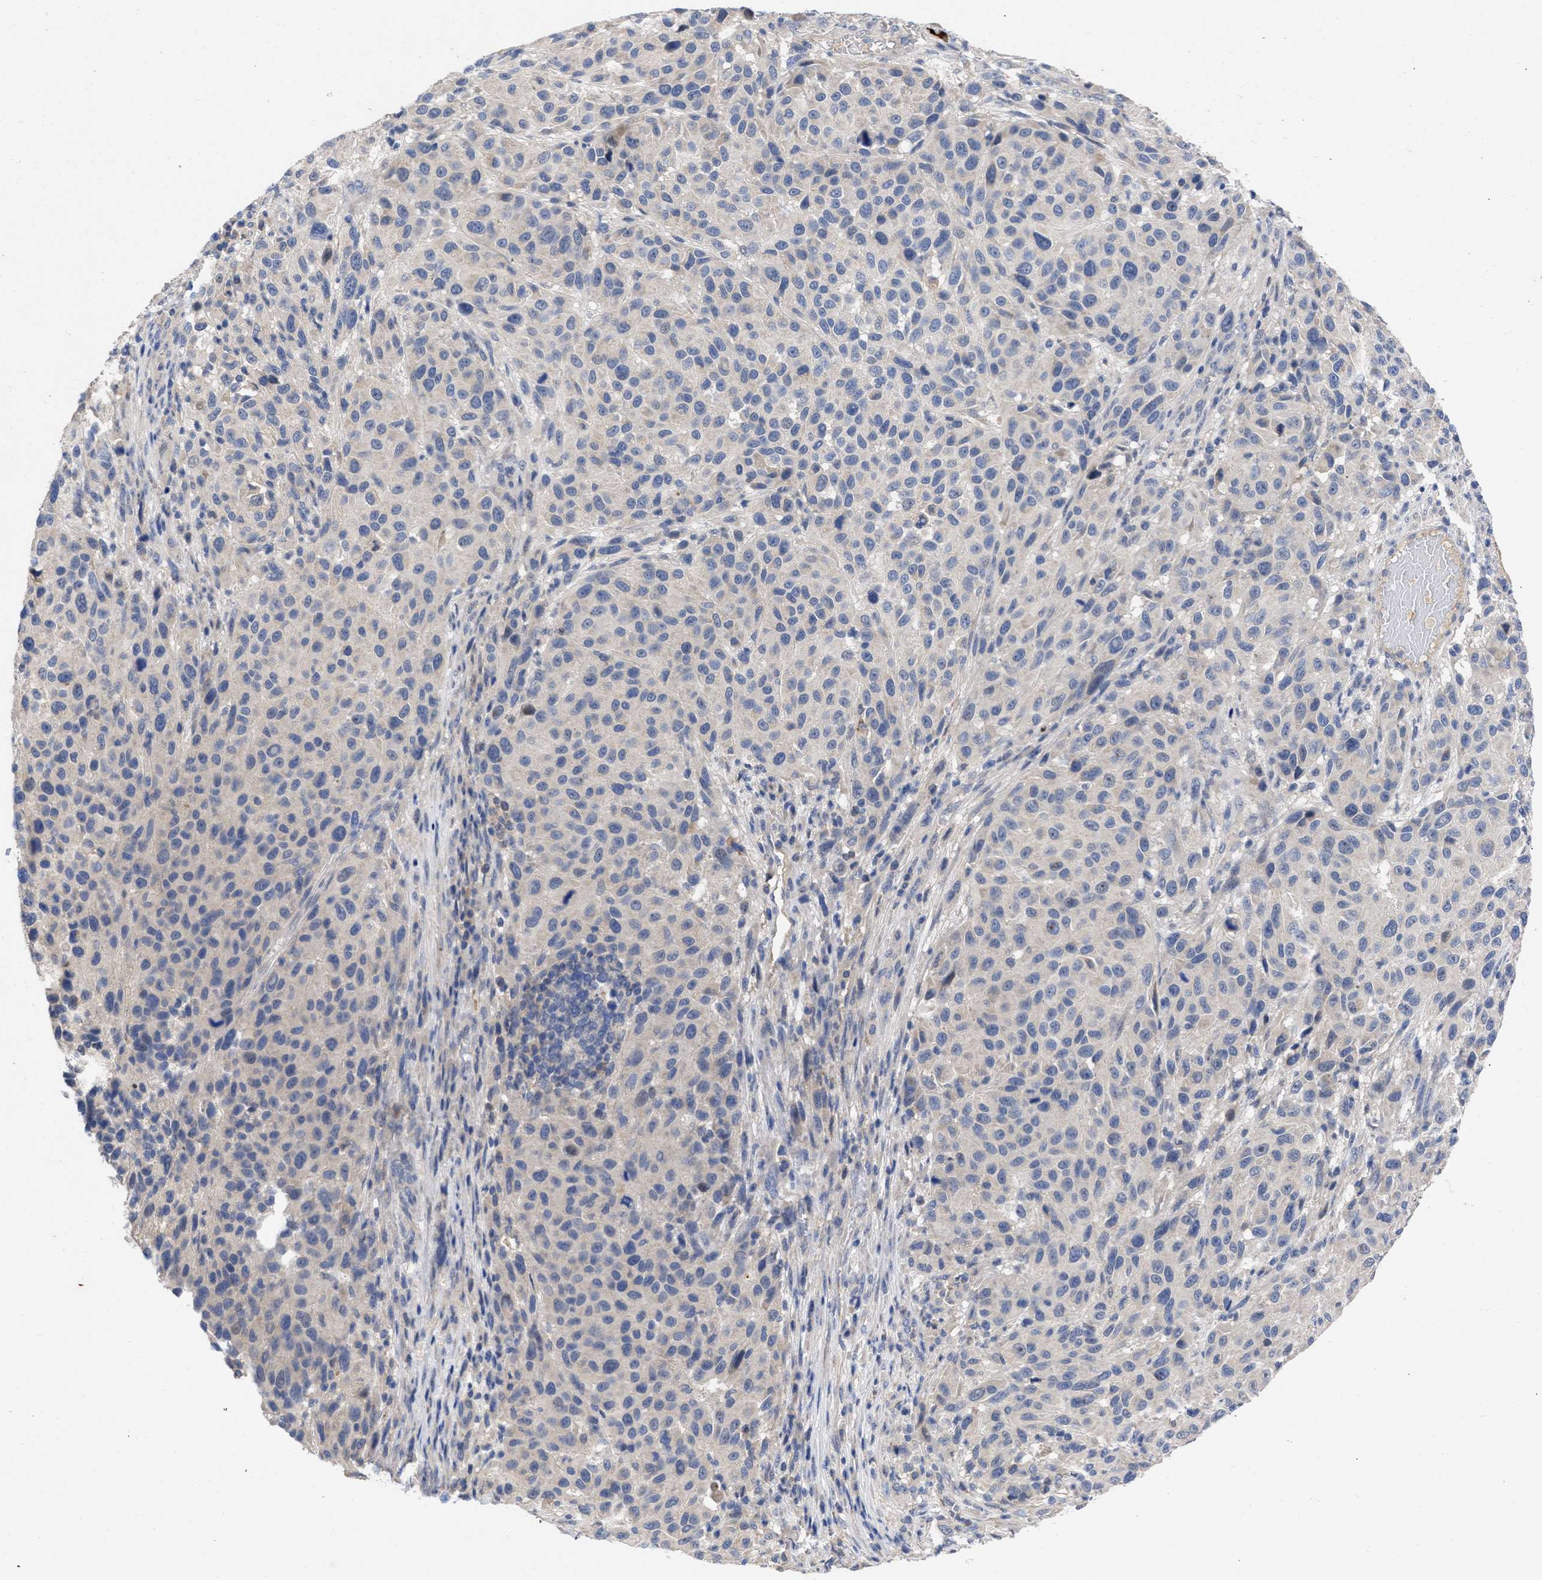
{"staining": {"intensity": "negative", "quantity": "none", "location": "none"}, "tissue": "melanoma", "cell_type": "Tumor cells", "image_type": "cancer", "snomed": [{"axis": "morphology", "description": "Malignant melanoma, Metastatic site"}, {"axis": "topography", "description": "Lymph node"}], "caption": "Micrograph shows no significant protein staining in tumor cells of malignant melanoma (metastatic site).", "gene": "ARHGEF4", "patient": {"sex": "male", "age": 61}}